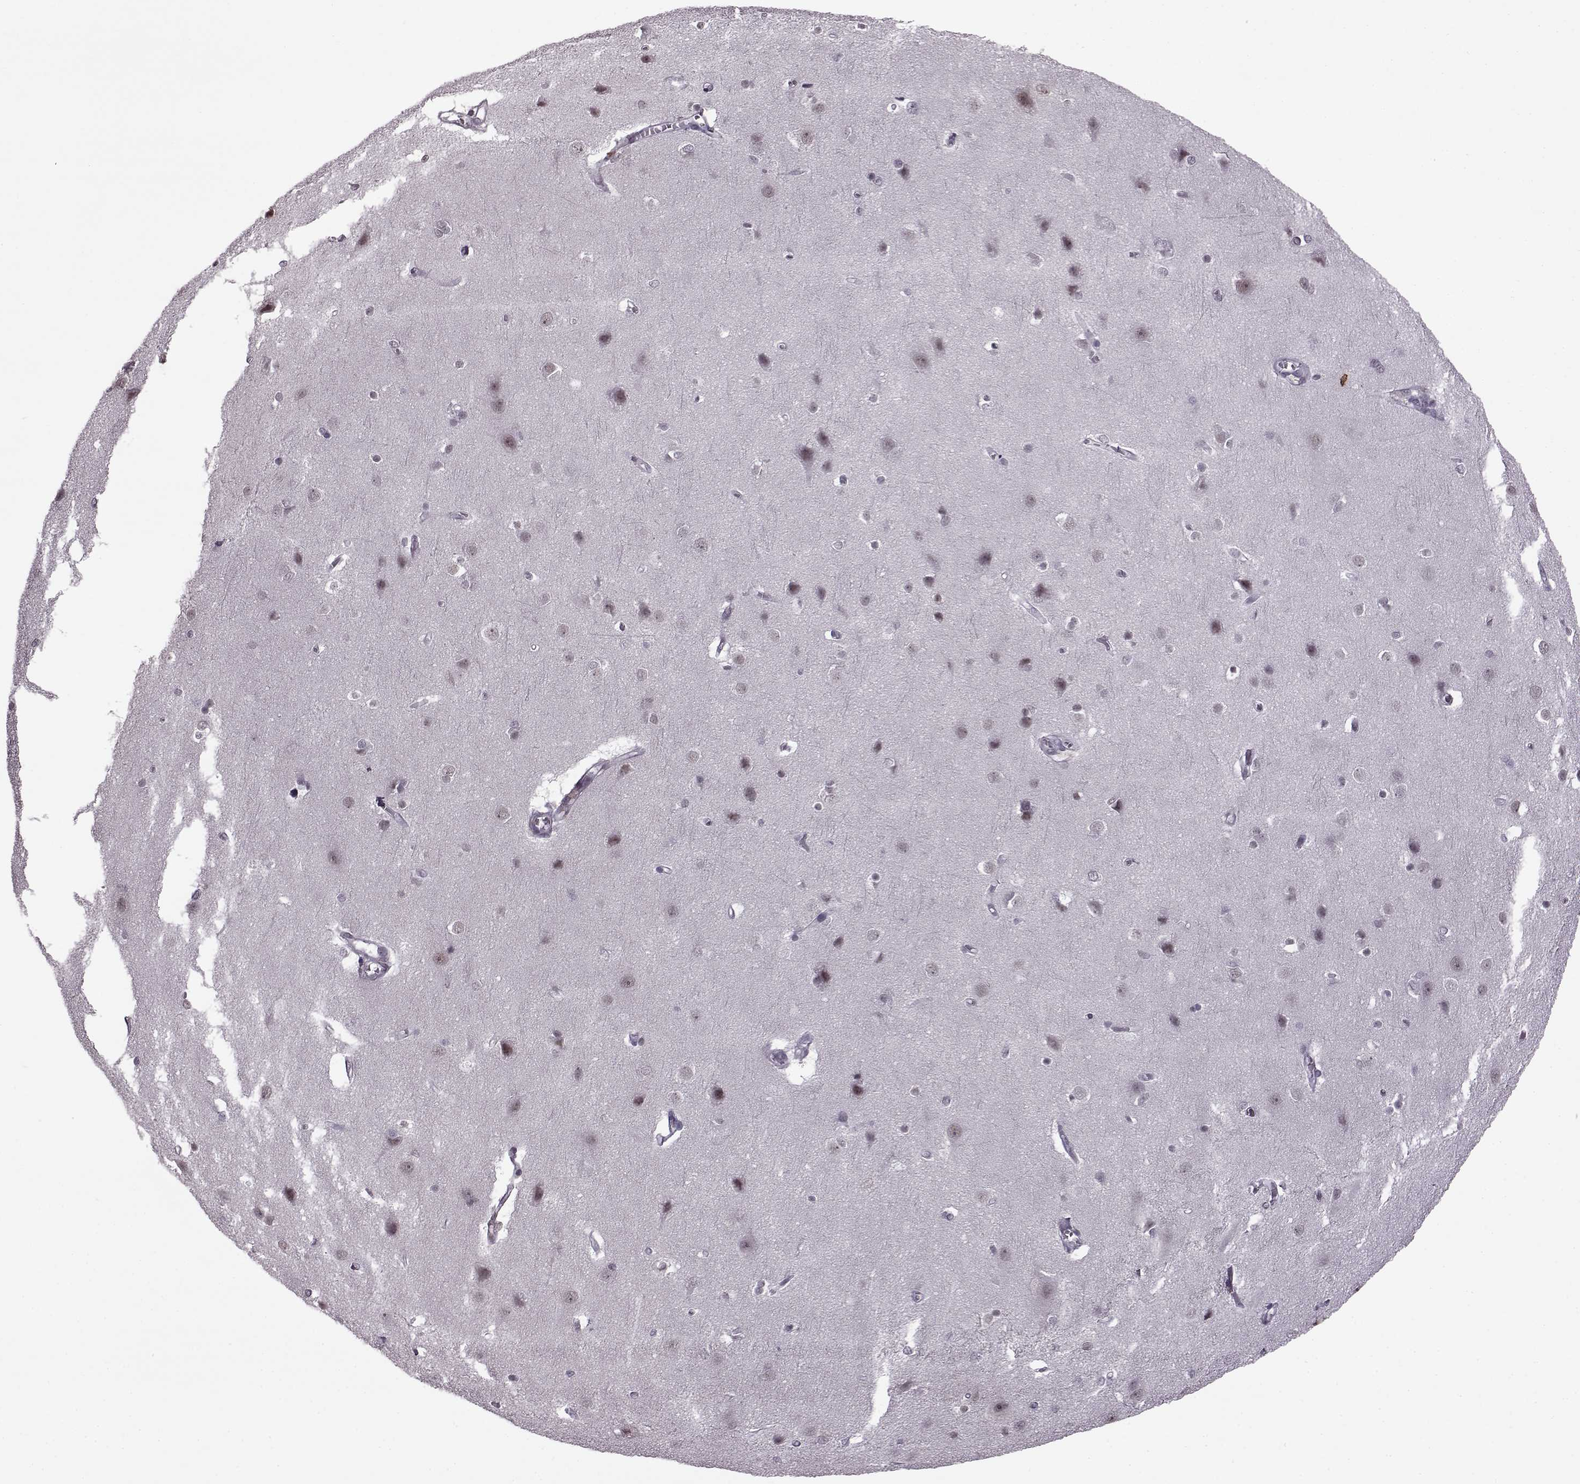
{"staining": {"intensity": "negative", "quantity": "none", "location": "none"}, "tissue": "cerebral cortex", "cell_type": "Endothelial cells", "image_type": "normal", "snomed": [{"axis": "morphology", "description": "Normal tissue, NOS"}, {"axis": "topography", "description": "Cerebral cortex"}], "caption": "Immunohistochemical staining of normal cerebral cortex demonstrates no significant staining in endothelial cells. (Brightfield microscopy of DAB (3,3'-diaminobenzidine) immunohistochemistry (IHC) at high magnification).", "gene": "SLC28A2", "patient": {"sex": "male", "age": 37}}